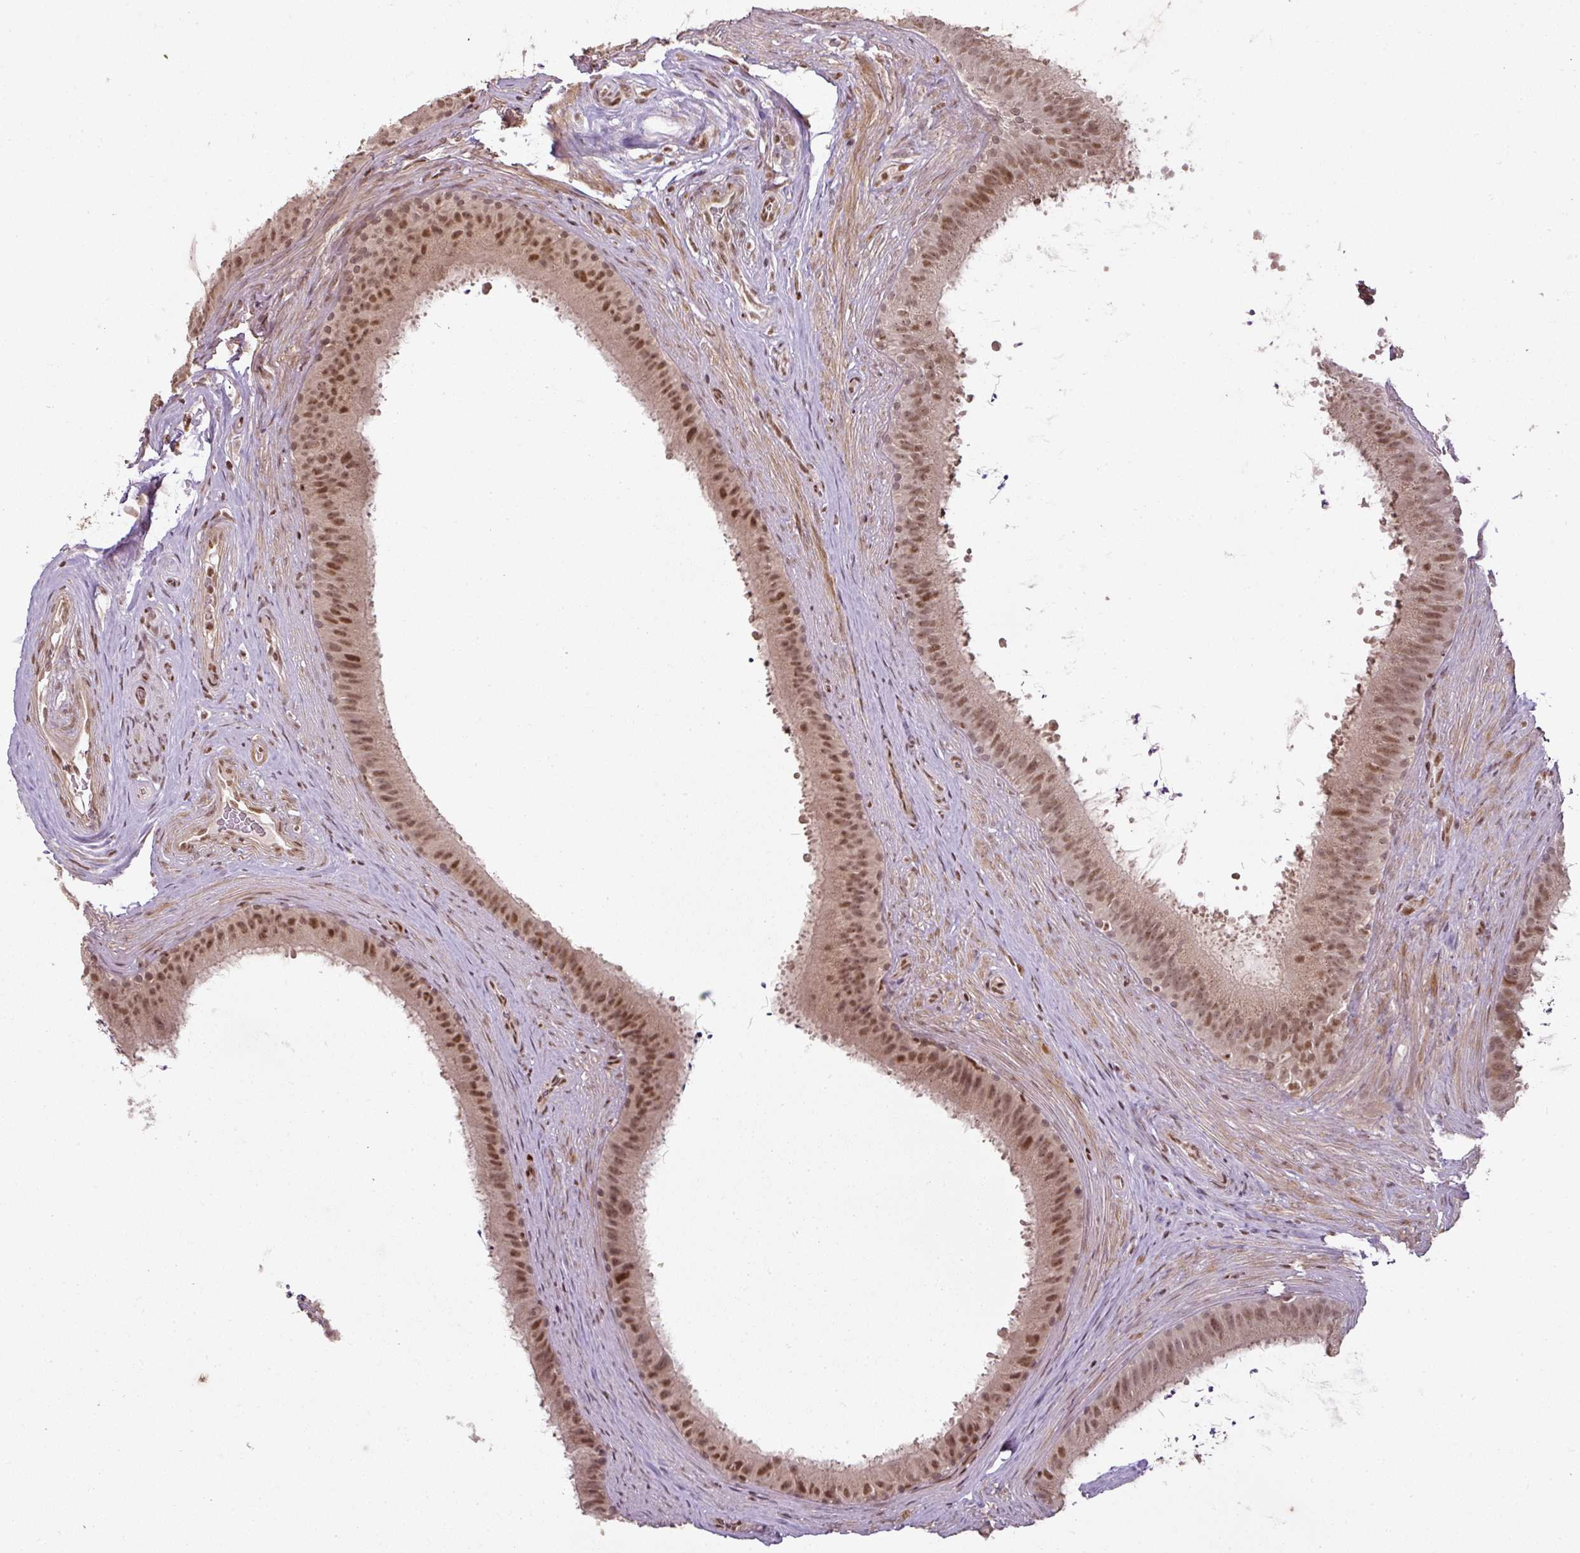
{"staining": {"intensity": "moderate", "quantity": ">75%", "location": "nuclear"}, "tissue": "epididymis", "cell_type": "Glandular cells", "image_type": "normal", "snomed": [{"axis": "morphology", "description": "Normal tissue, NOS"}, {"axis": "topography", "description": "Testis"}, {"axis": "topography", "description": "Epididymis"}], "caption": "This is a micrograph of IHC staining of normal epididymis, which shows moderate positivity in the nuclear of glandular cells.", "gene": "GPRIN2", "patient": {"sex": "male", "age": 41}}